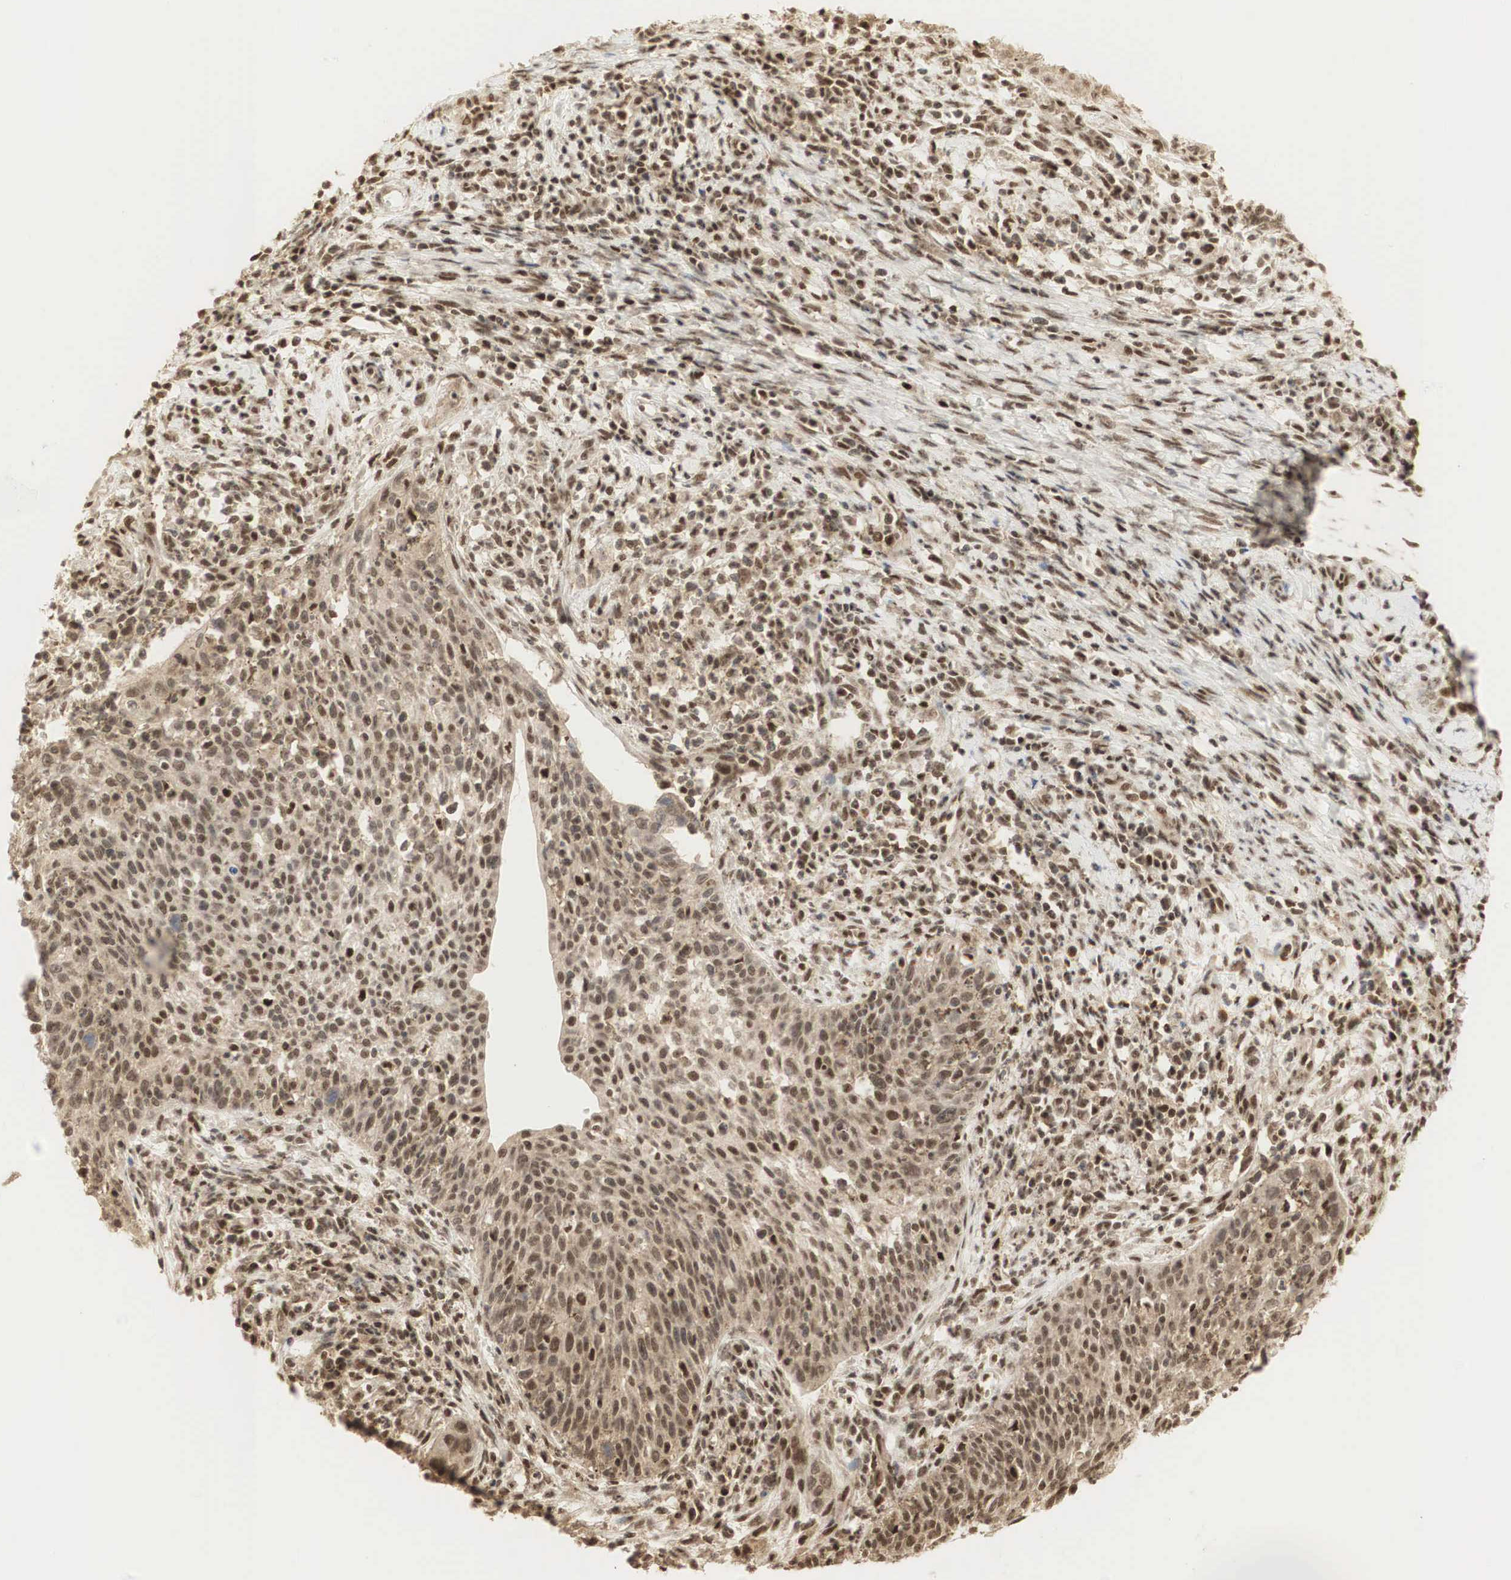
{"staining": {"intensity": "moderate", "quantity": ">75%", "location": "cytoplasmic/membranous,nuclear"}, "tissue": "cervical cancer", "cell_type": "Tumor cells", "image_type": "cancer", "snomed": [{"axis": "morphology", "description": "Squamous cell carcinoma, NOS"}, {"axis": "topography", "description": "Cervix"}], "caption": "DAB immunohistochemical staining of human cervical cancer (squamous cell carcinoma) shows moderate cytoplasmic/membranous and nuclear protein staining in about >75% of tumor cells. (Stains: DAB (3,3'-diaminobenzidine) in brown, nuclei in blue, Microscopy: brightfield microscopy at high magnification).", "gene": "RNF113A", "patient": {"sex": "female", "age": 41}}